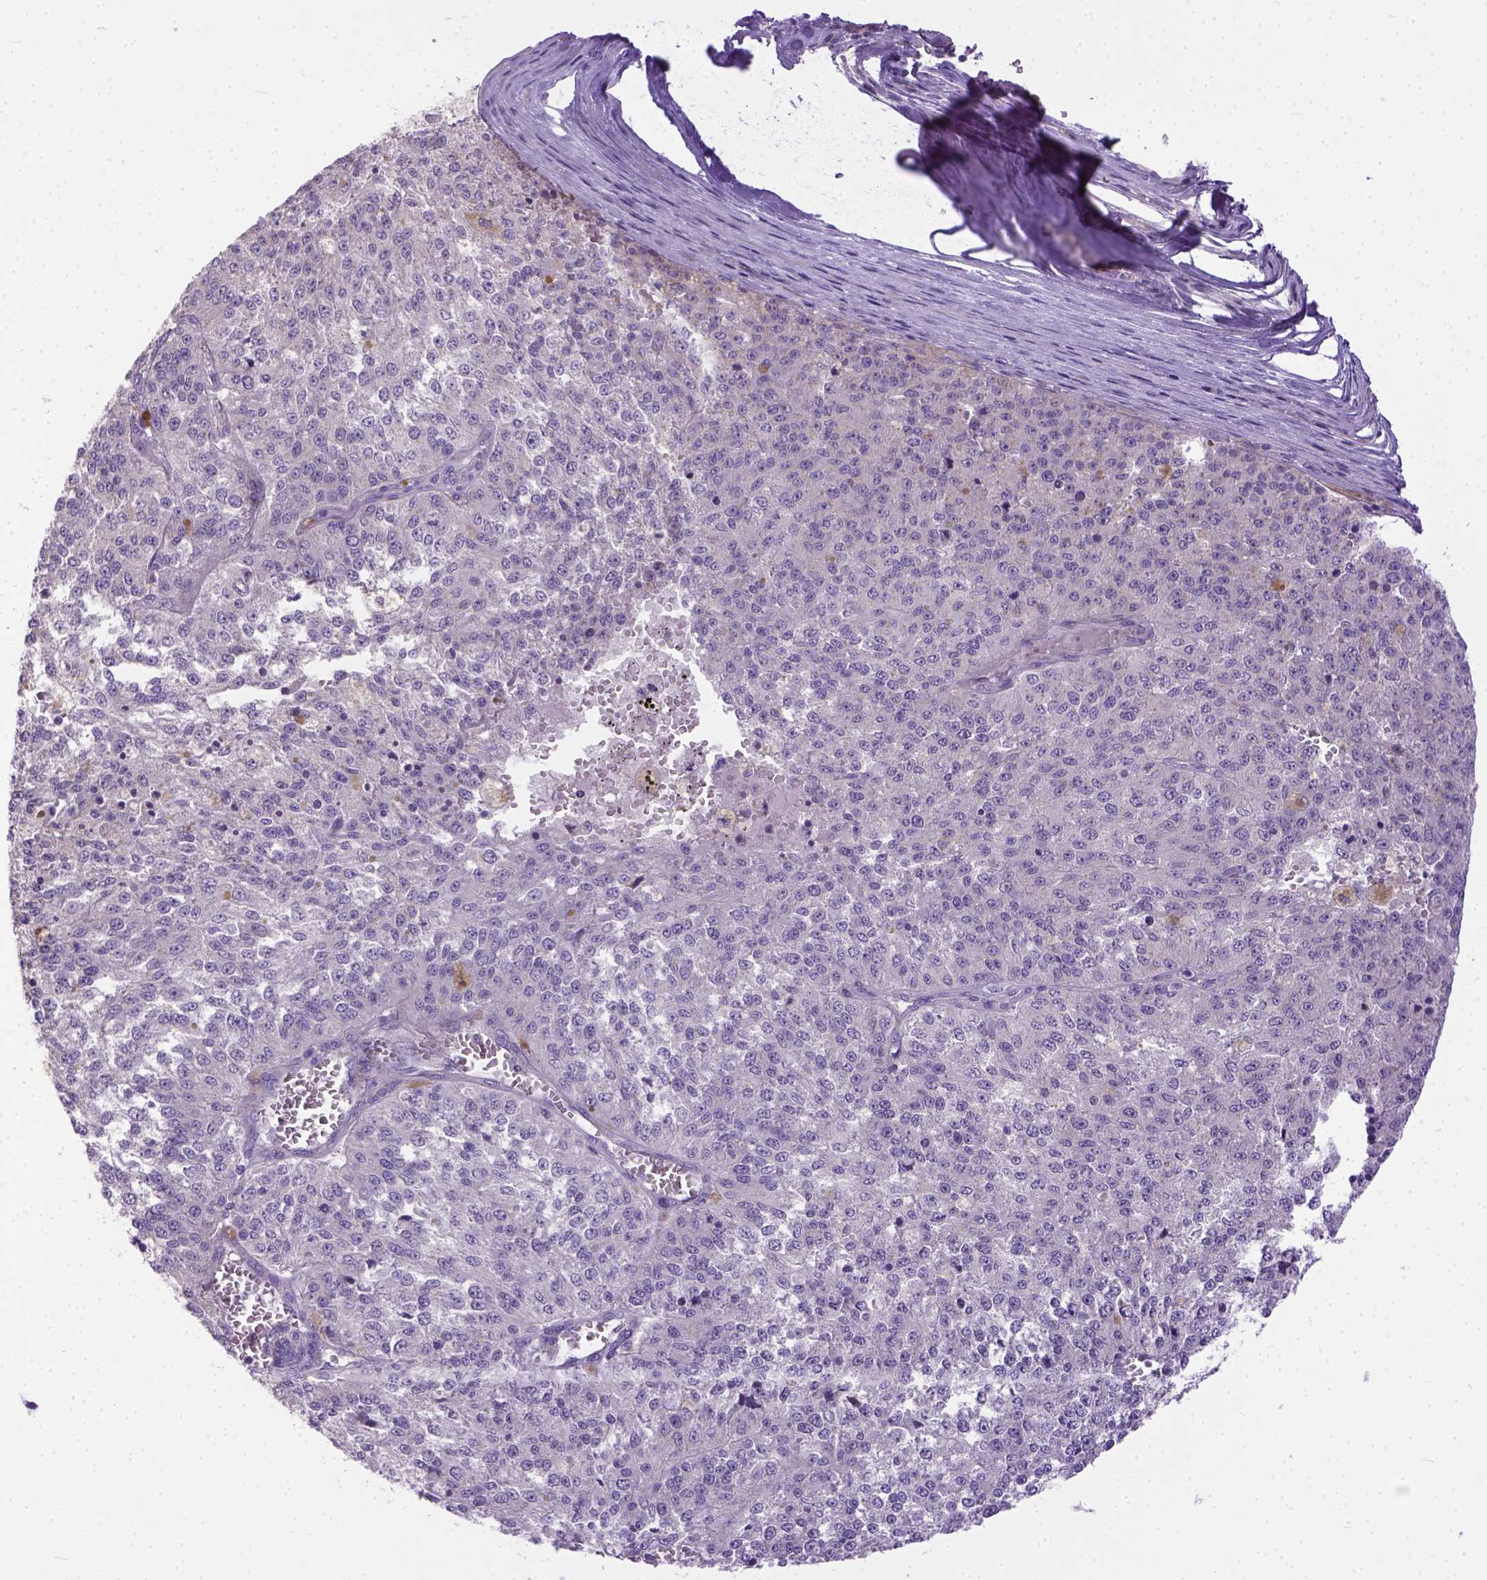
{"staining": {"intensity": "negative", "quantity": "none", "location": "none"}, "tissue": "melanoma", "cell_type": "Tumor cells", "image_type": "cancer", "snomed": [{"axis": "morphology", "description": "Malignant melanoma, Metastatic site"}, {"axis": "topography", "description": "Lymph node"}], "caption": "DAB immunohistochemical staining of human malignant melanoma (metastatic site) displays no significant staining in tumor cells.", "gene": "BANF2", "patient": {"sex": "female", "age": 64}}